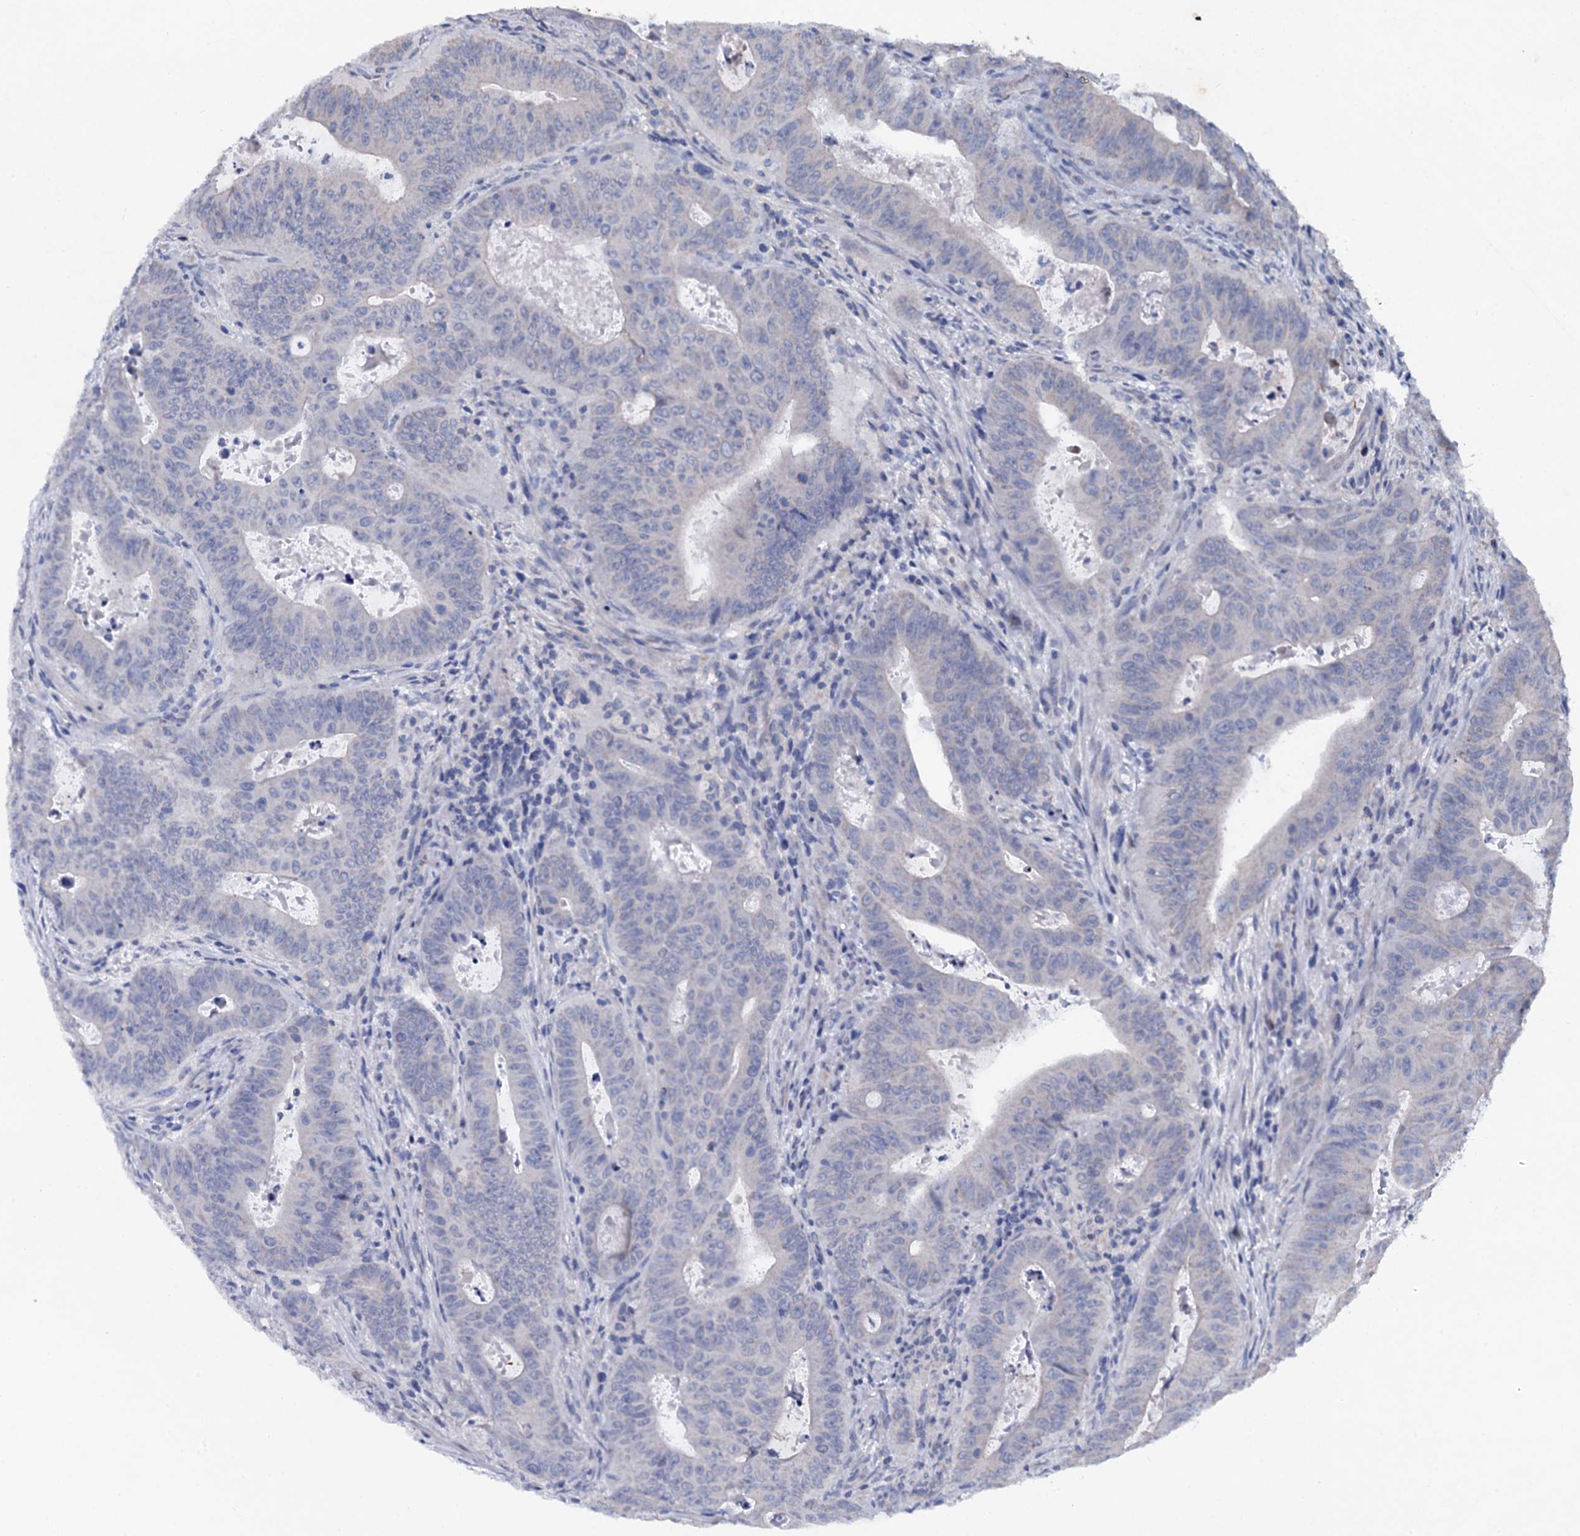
{"staining": {"intensity": "negative", "quantity": "none", "location": "none"}, "tissue": "colorectal cancer", "cell_type": "Tumor cells", "image_type": "cancer", "snomed": [{"axis": "morphology", "description": "Adenocarcinoma, NOS"}, {"axis": "topography", "description": "Rectum"}], "caption": "A high-resolution histopathology image shows IHC staining of colorectal cancer (adenocarcinoma), which displays no significant staining in tumor cells.", "gene": "SLC37A4", "patient": {"sex": "female", "age": 75}}